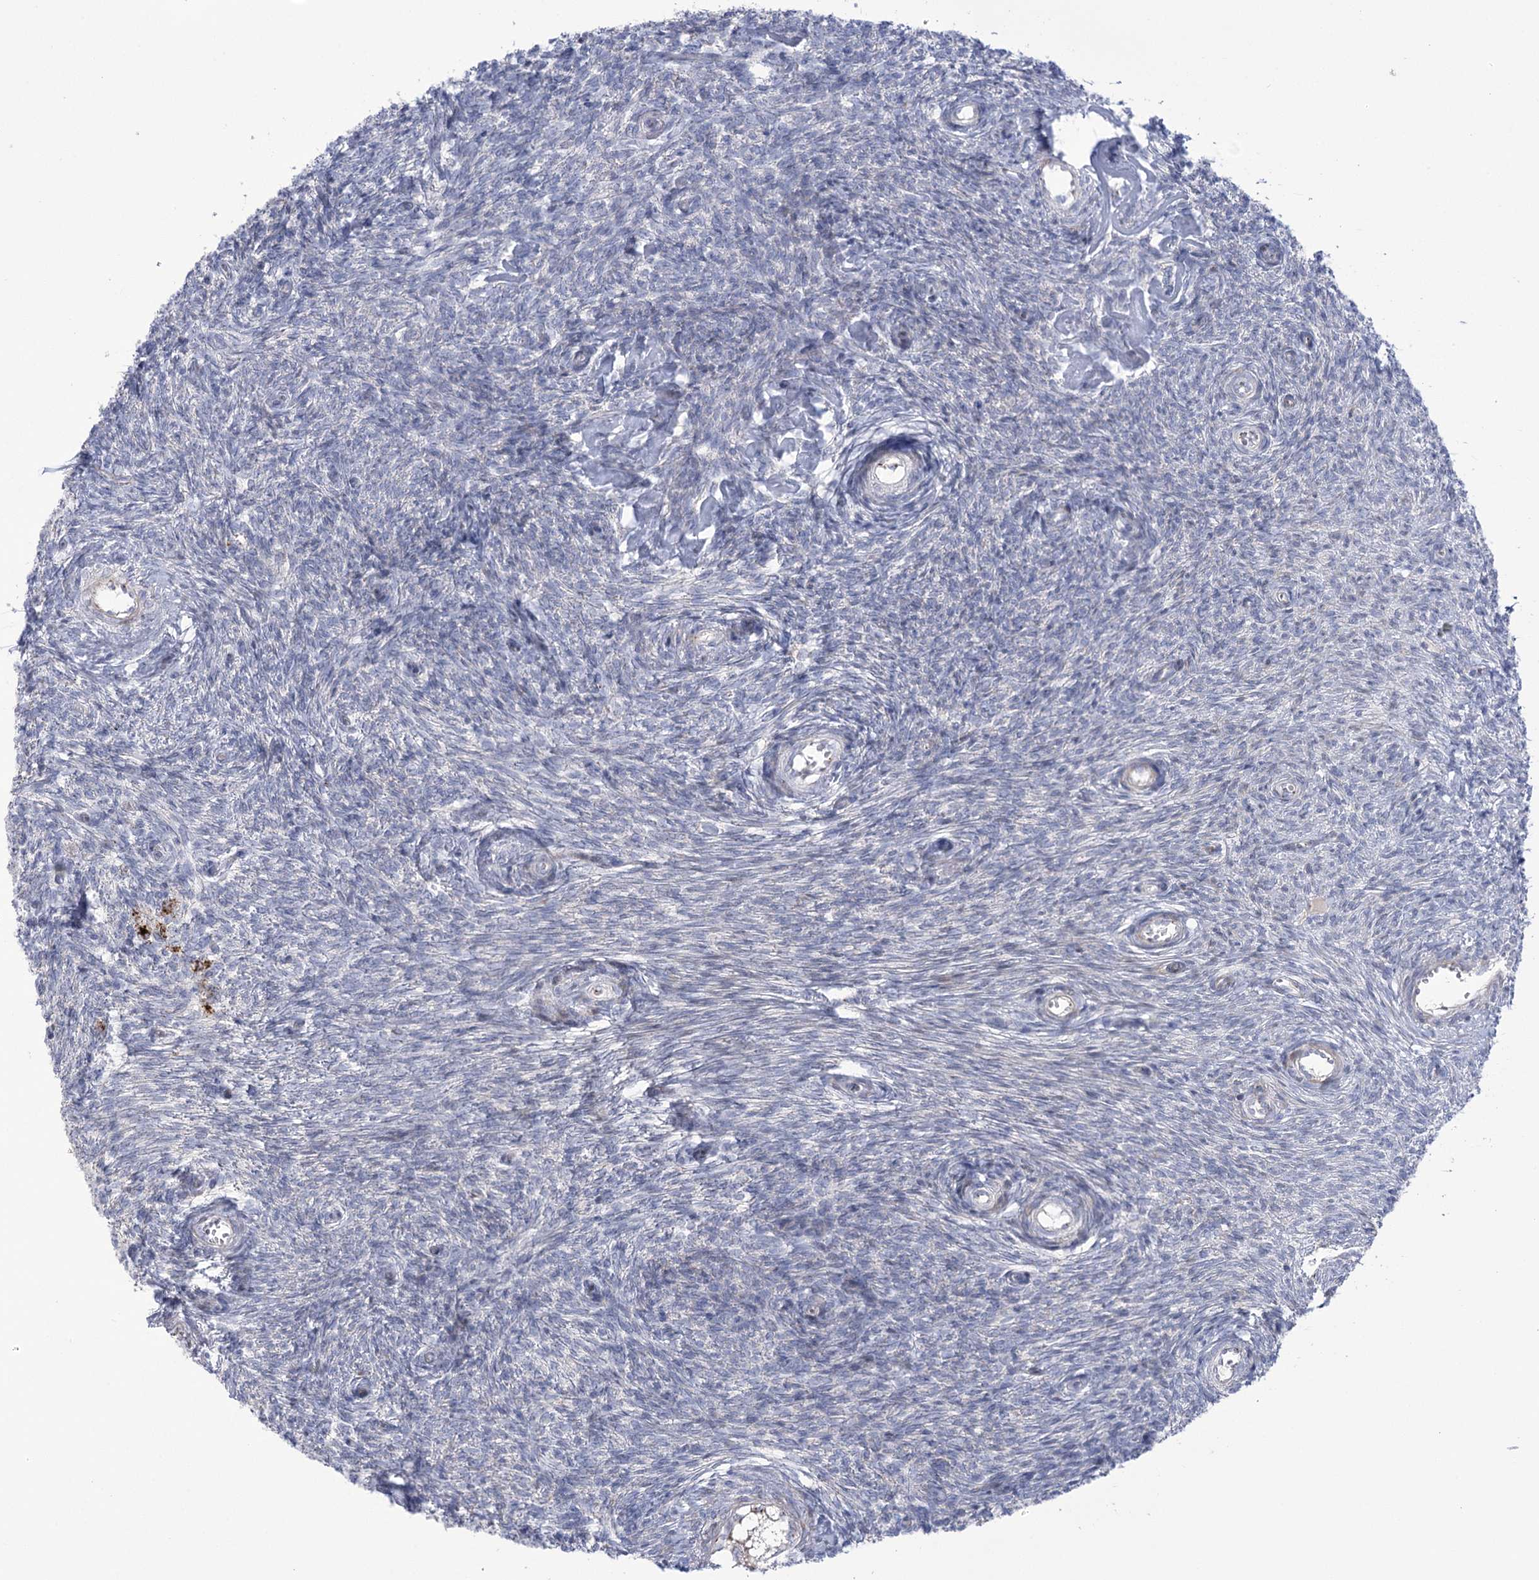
{"staining": {"intensity": "negative", "quantity": "none", "location": "none"}, "tissue": "ovary", "cell_type": "Ovarian stroma cells", "image_type": "normal", "snomed": [{"axis": "morphology", "description": "Normal tissue, NOS"}, {"axis": "topography", "description": "Ovary"}], "caption": "This is an immunohistochemistry (IHC) histopathology image of normal human ovary. There is no expression in ovarian stroma cells.", "gene": "NME7", "patient": {"sex": "female", "age": 44}}